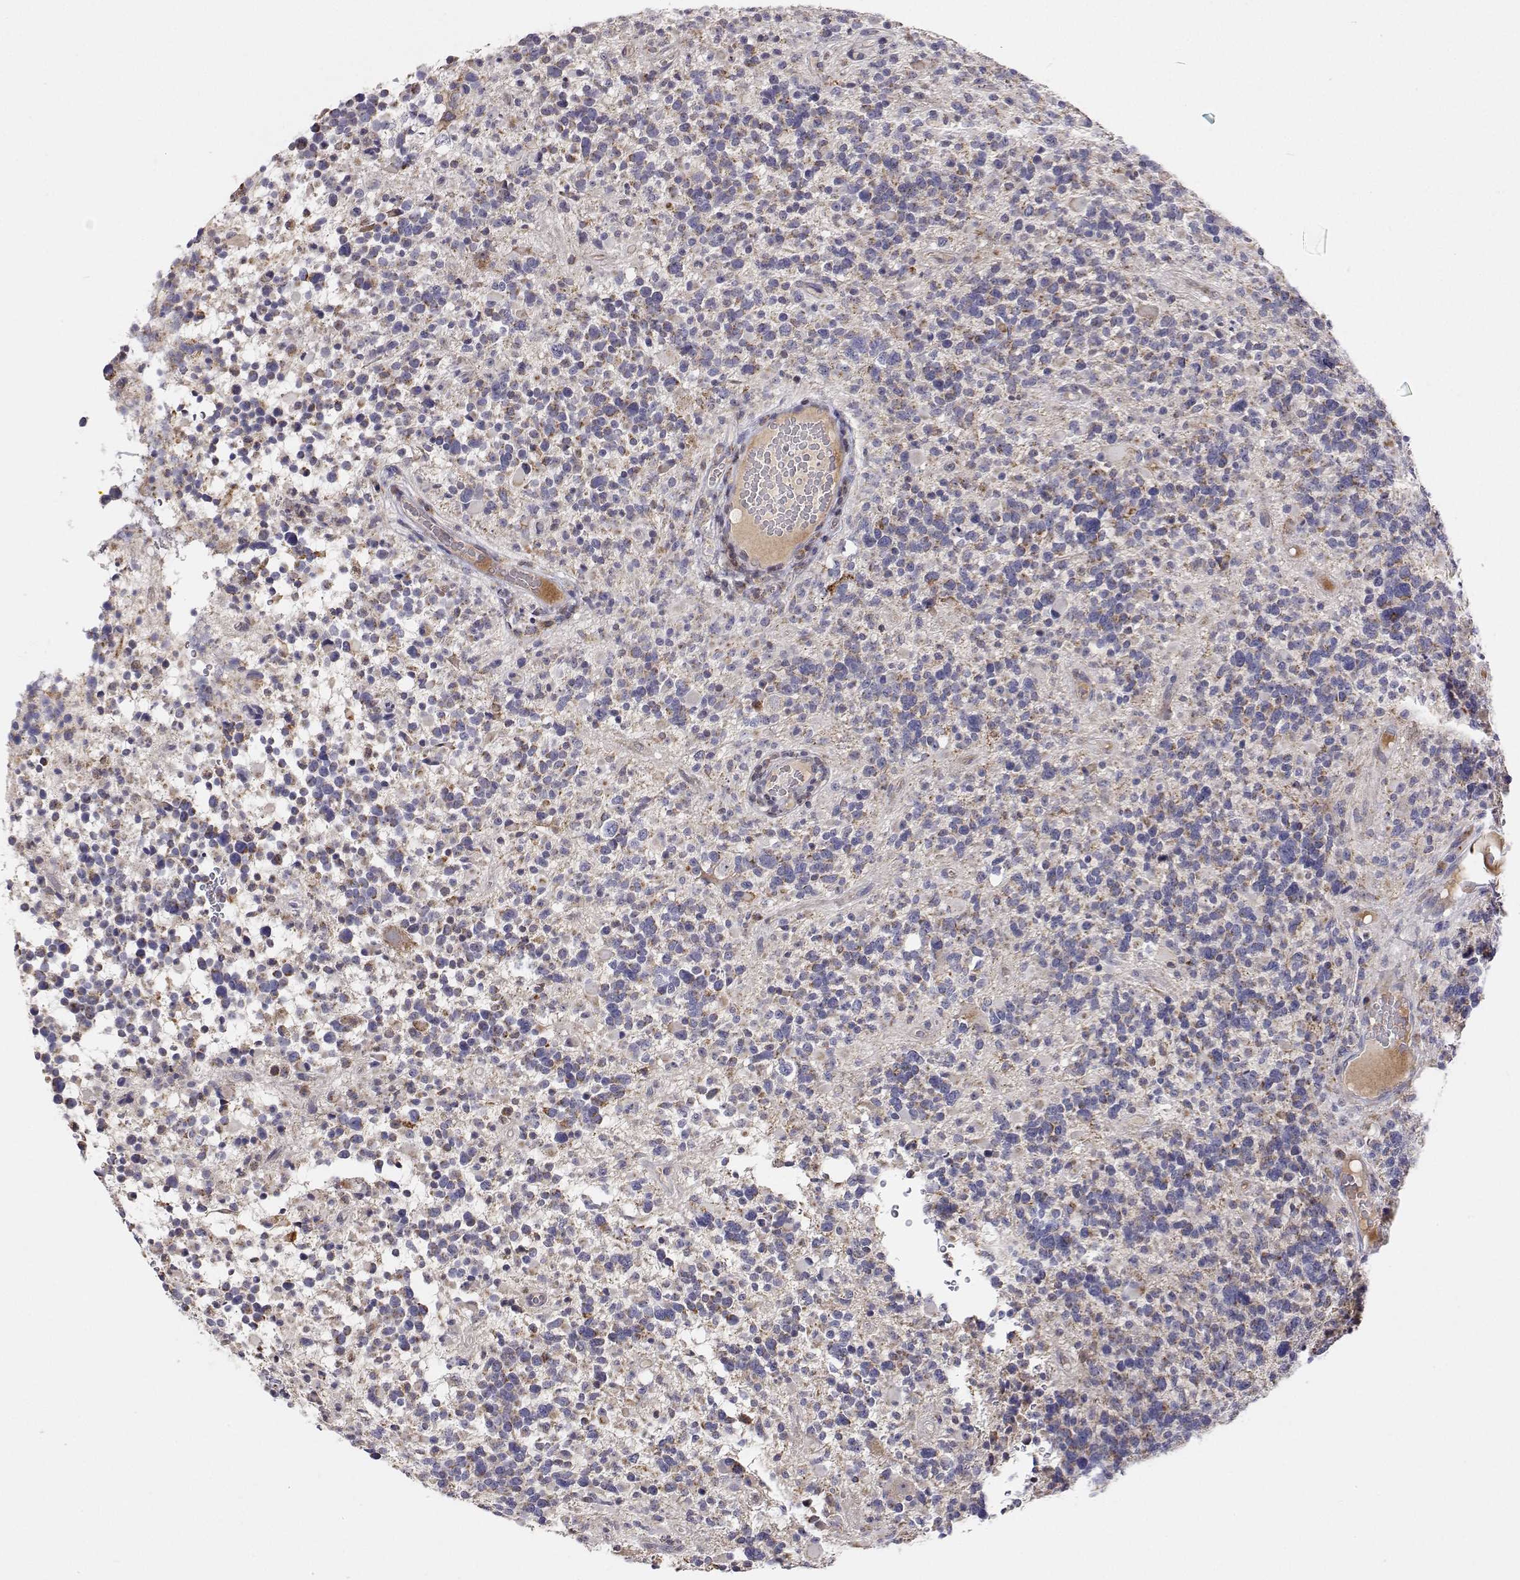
{"staining": {"intensity": "moderate", "quantity": "25%-75%", "location": "cytoplasmic/membranous"}, "tissue": "glioma", "cell_type": "Tumor cells", "image_type": "cancer", "snomed": [{"axis": "morphology", "description": "Glioma, malignant, High grade"}, {"axis": "topography", "description": "Brain"}], "caption": "This is a photomicrograph of immunohistochemistry (IHC) staining of glioma, which shows moderate staining in the cytoplasmic/membranous of tumor cells.", "gene": "MRPL3", "patient": {"sex": "female", "age": 40}}